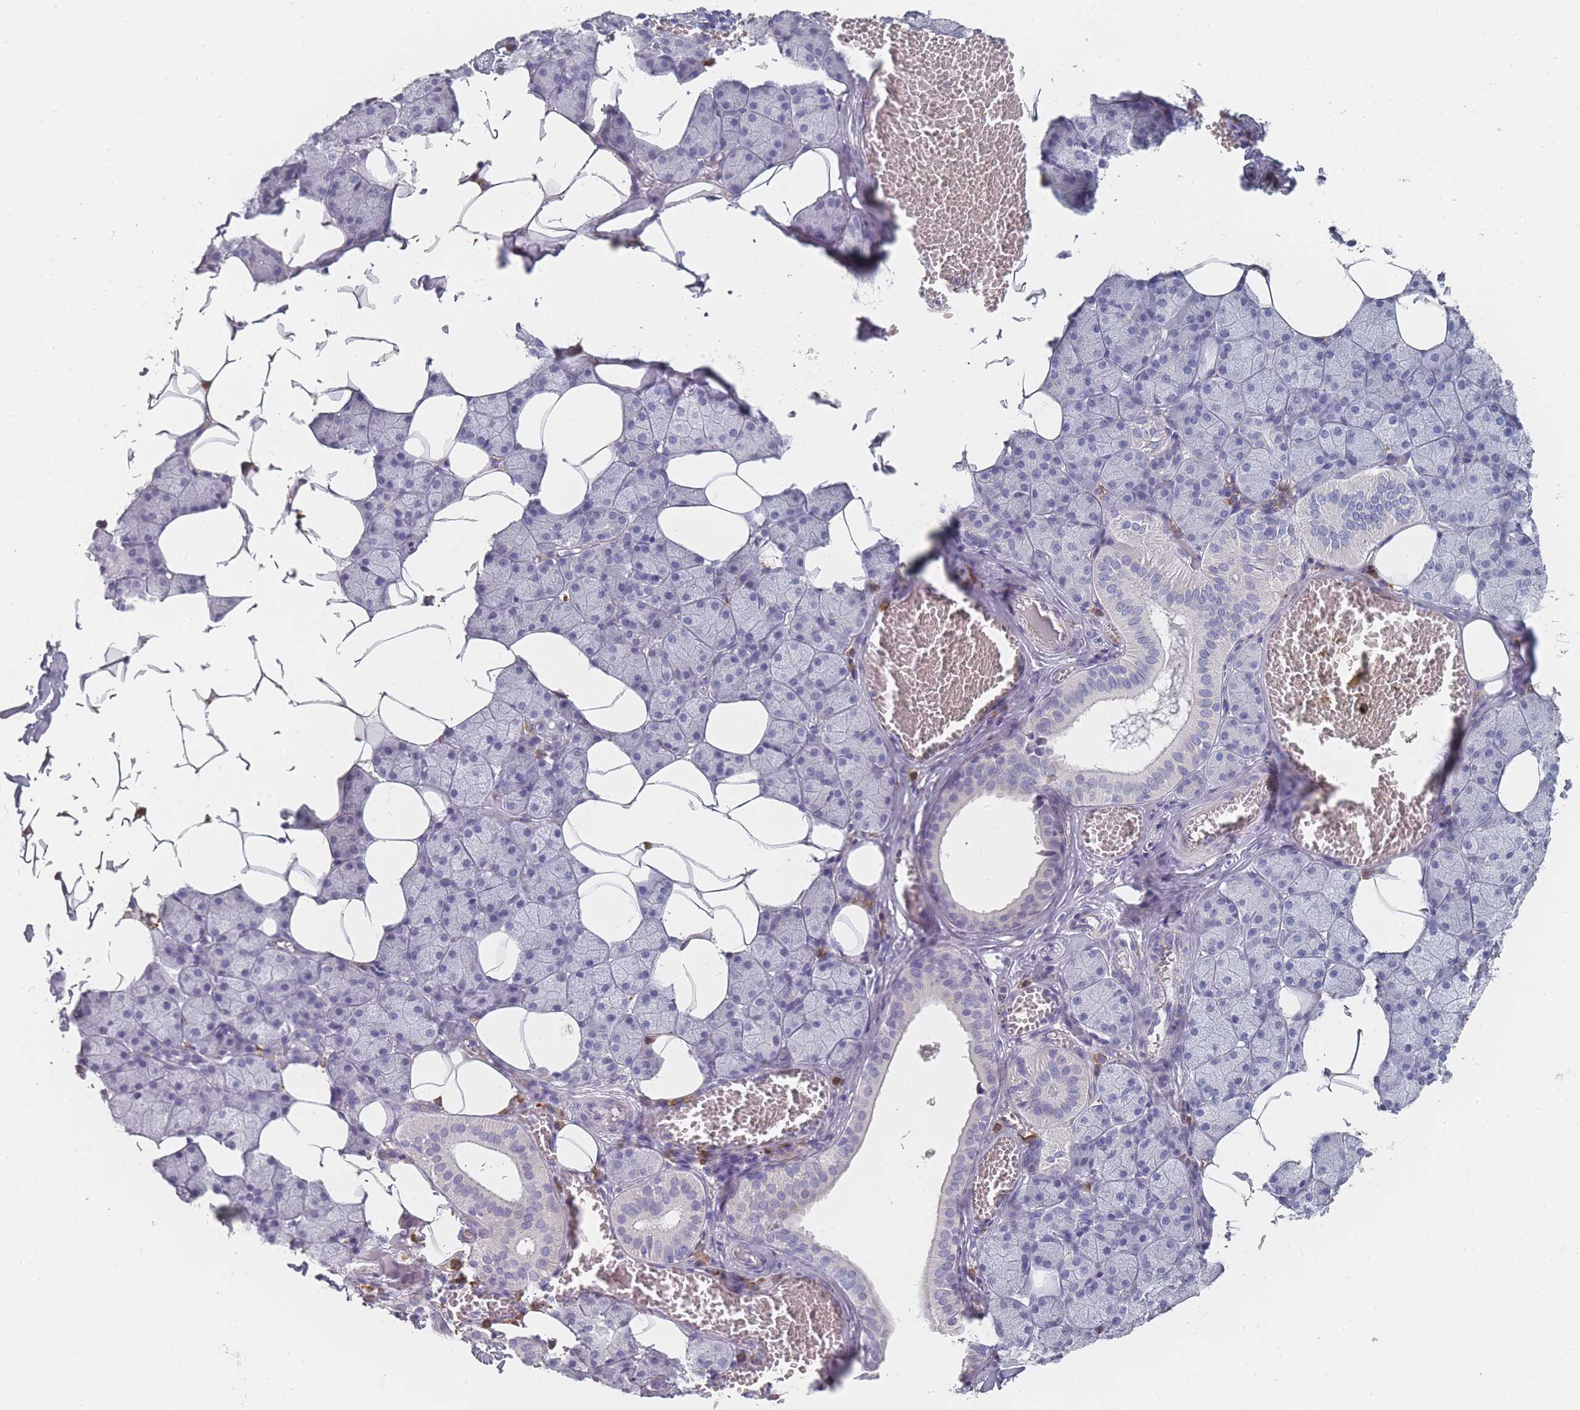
{"staining": {"intensity": "negative", "quantity": "none", "location": "none"}, "tissue": "salivary gland", "cell_type": "Glandular cells", "image_type": "normal", "snomed": [{"axis": "morphology", "description": "Normal tissue, NOS"}, {"axis": "topography", "description": "Salivary gland"}], "caption": "Protein analysis of unremarkable salivary gland exhibits no significant expression in glandular cells. (DAB (3,3'-diaminobenzidine) immunohistochemistry (IHC) with hematoxylin counter stain).", "gene": "SLC35E4", "patient": {"sex": "female", "age": 33}}